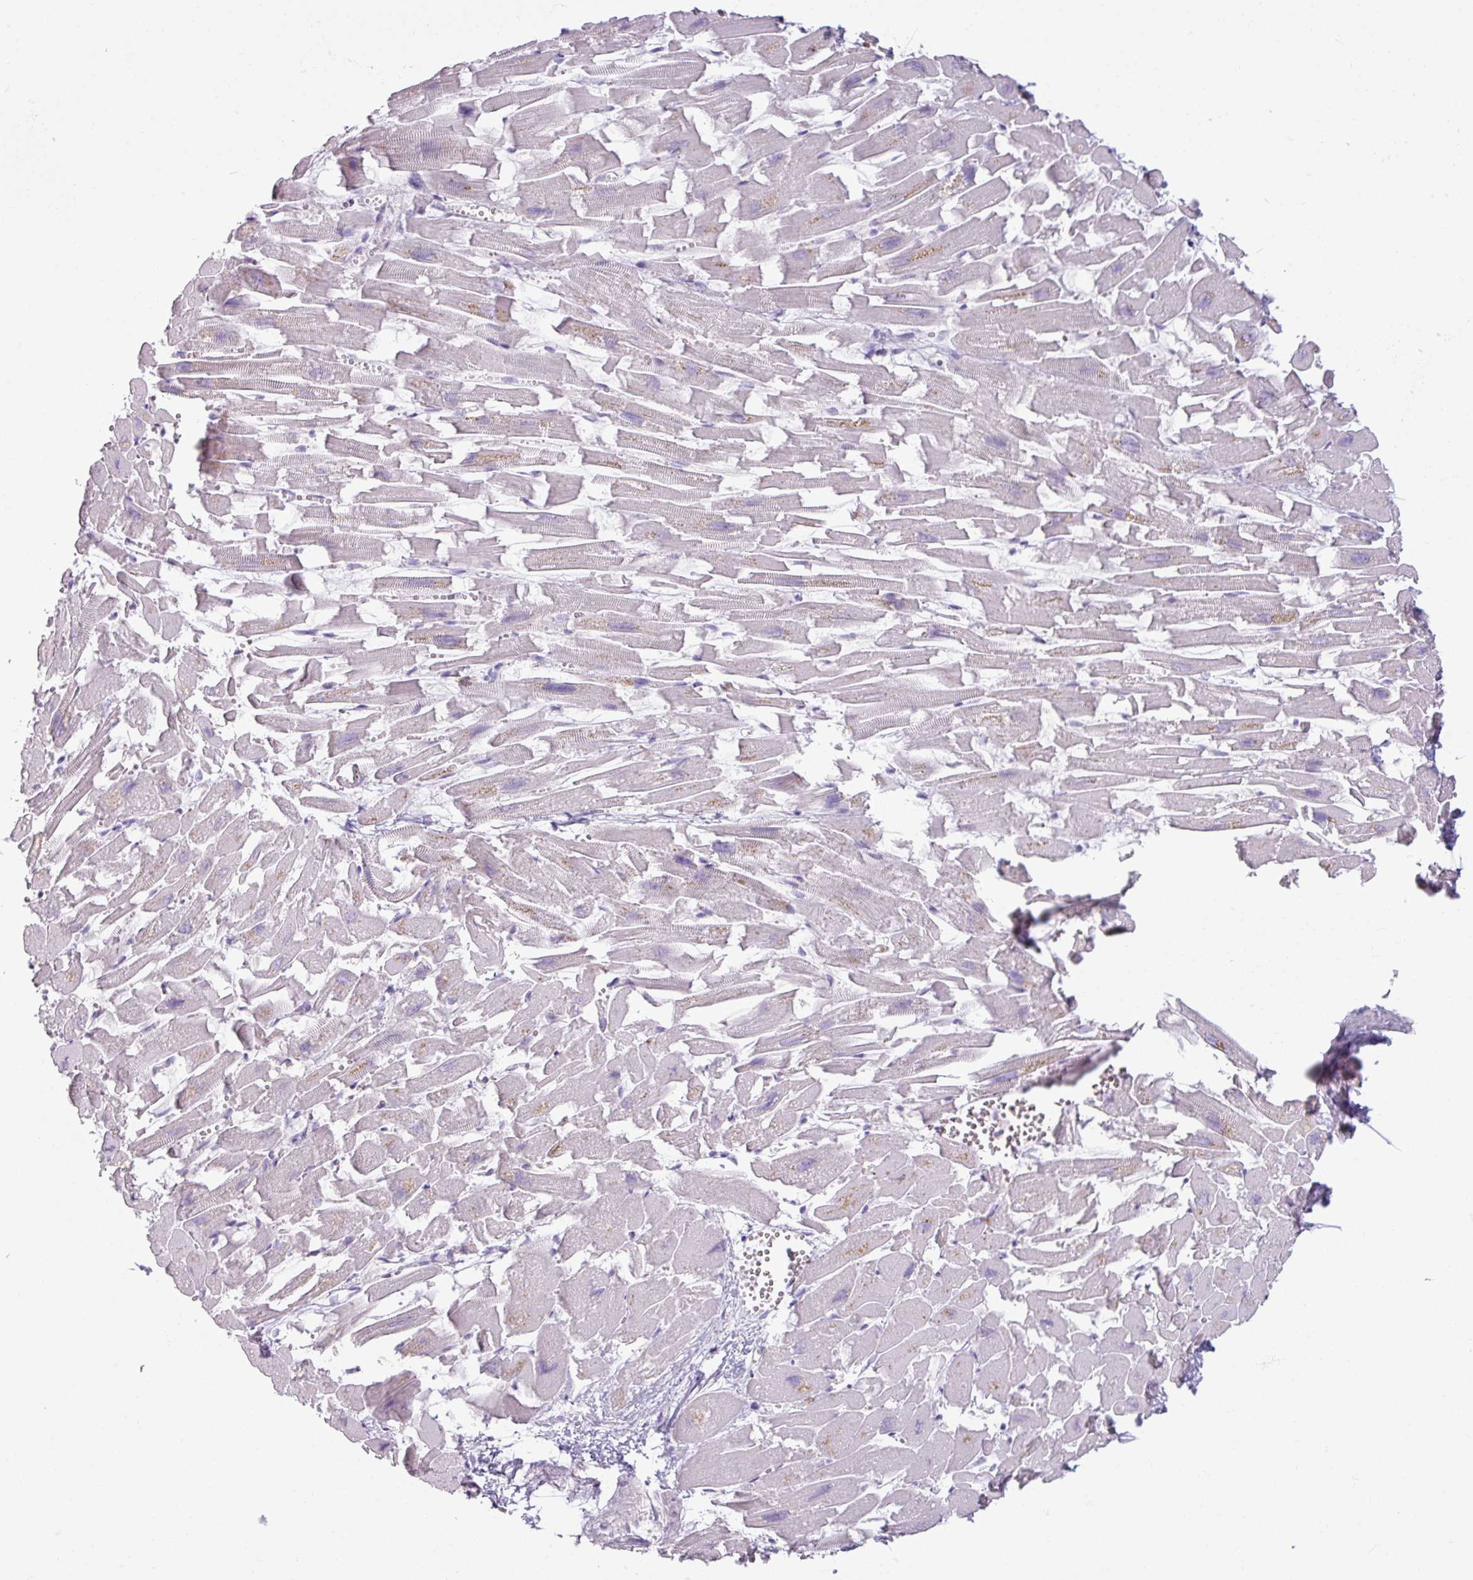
{"staining": {"intensity": "negative", "quantity": "none", "location": "none"}, "tissue": "heart muscle", "cell_type": "Cardiomyocytes", "image_type": "normal", "snomed": [{"axis": "morphology", "description": "Normal tissue, NOS"}, {"axis": "topography", "description": "Heart"}], "caption": "This is an immunohistochemistry histopathology image of normal human heart muscle. There is no positivity in cardiomyocytes.", "gene": "SLC27A5", "patient": {"sex": "female", "age": 64}}